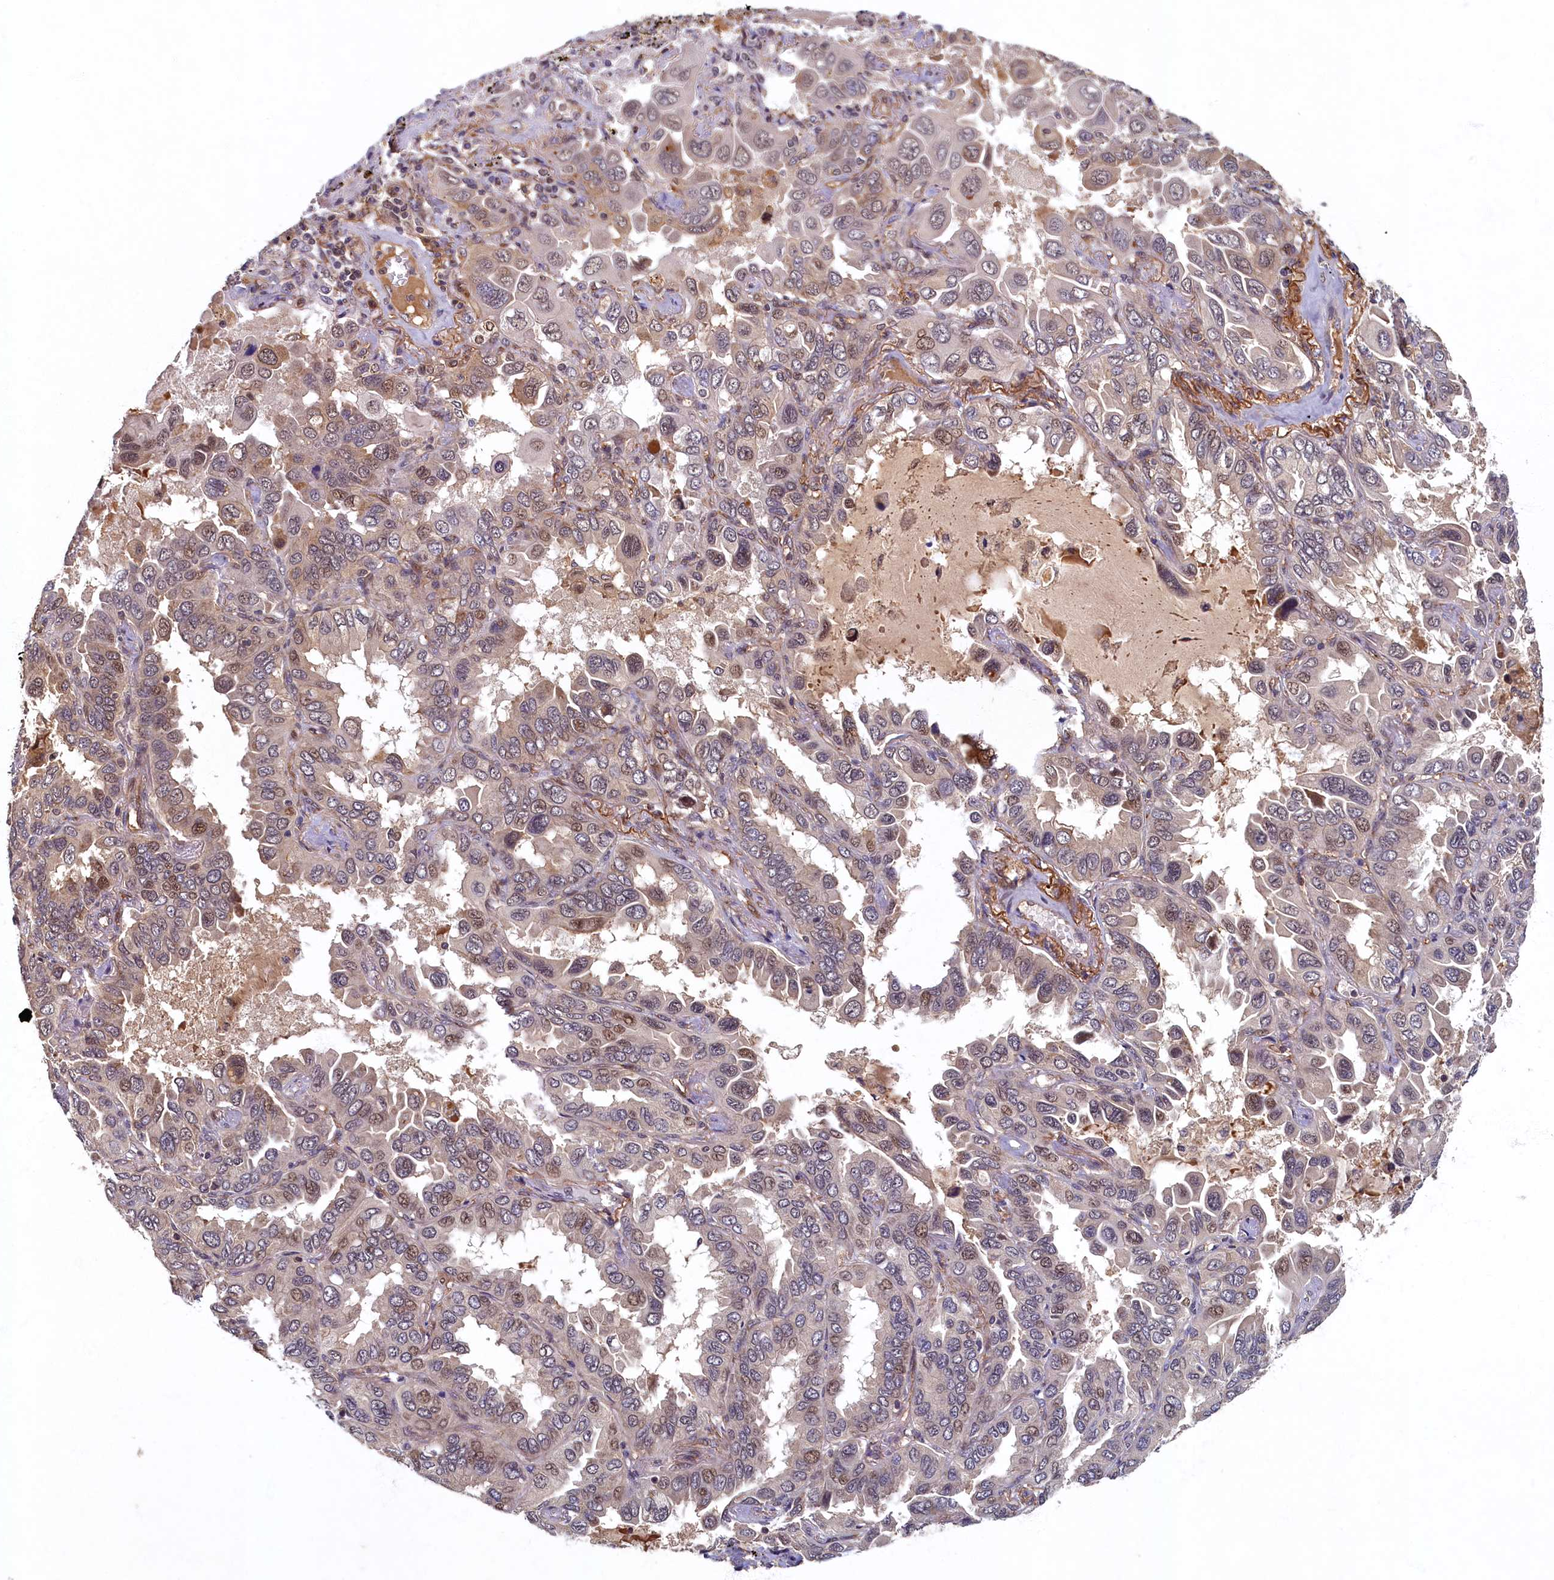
{"staining": {"intensity": "moderate", "quantity": "<25%", "location": "nuclear"}, "tissue": "lung cancer", "cell_type": "Tumor cells", "image_type": "cancer", "snomed": [{"axis": "morphology", "description": "Adenocarcinoma, NOS"}, {"axis": "topography", "description": "Lung"}], "caption": "Immunohistochemistry of human lung adenocarcinoma reveals low levels of moderate nuclear staining in approximately <25% of tumor cells.", "gene": "LCMT2", "patient": {"sex": "male", "age": 64}}